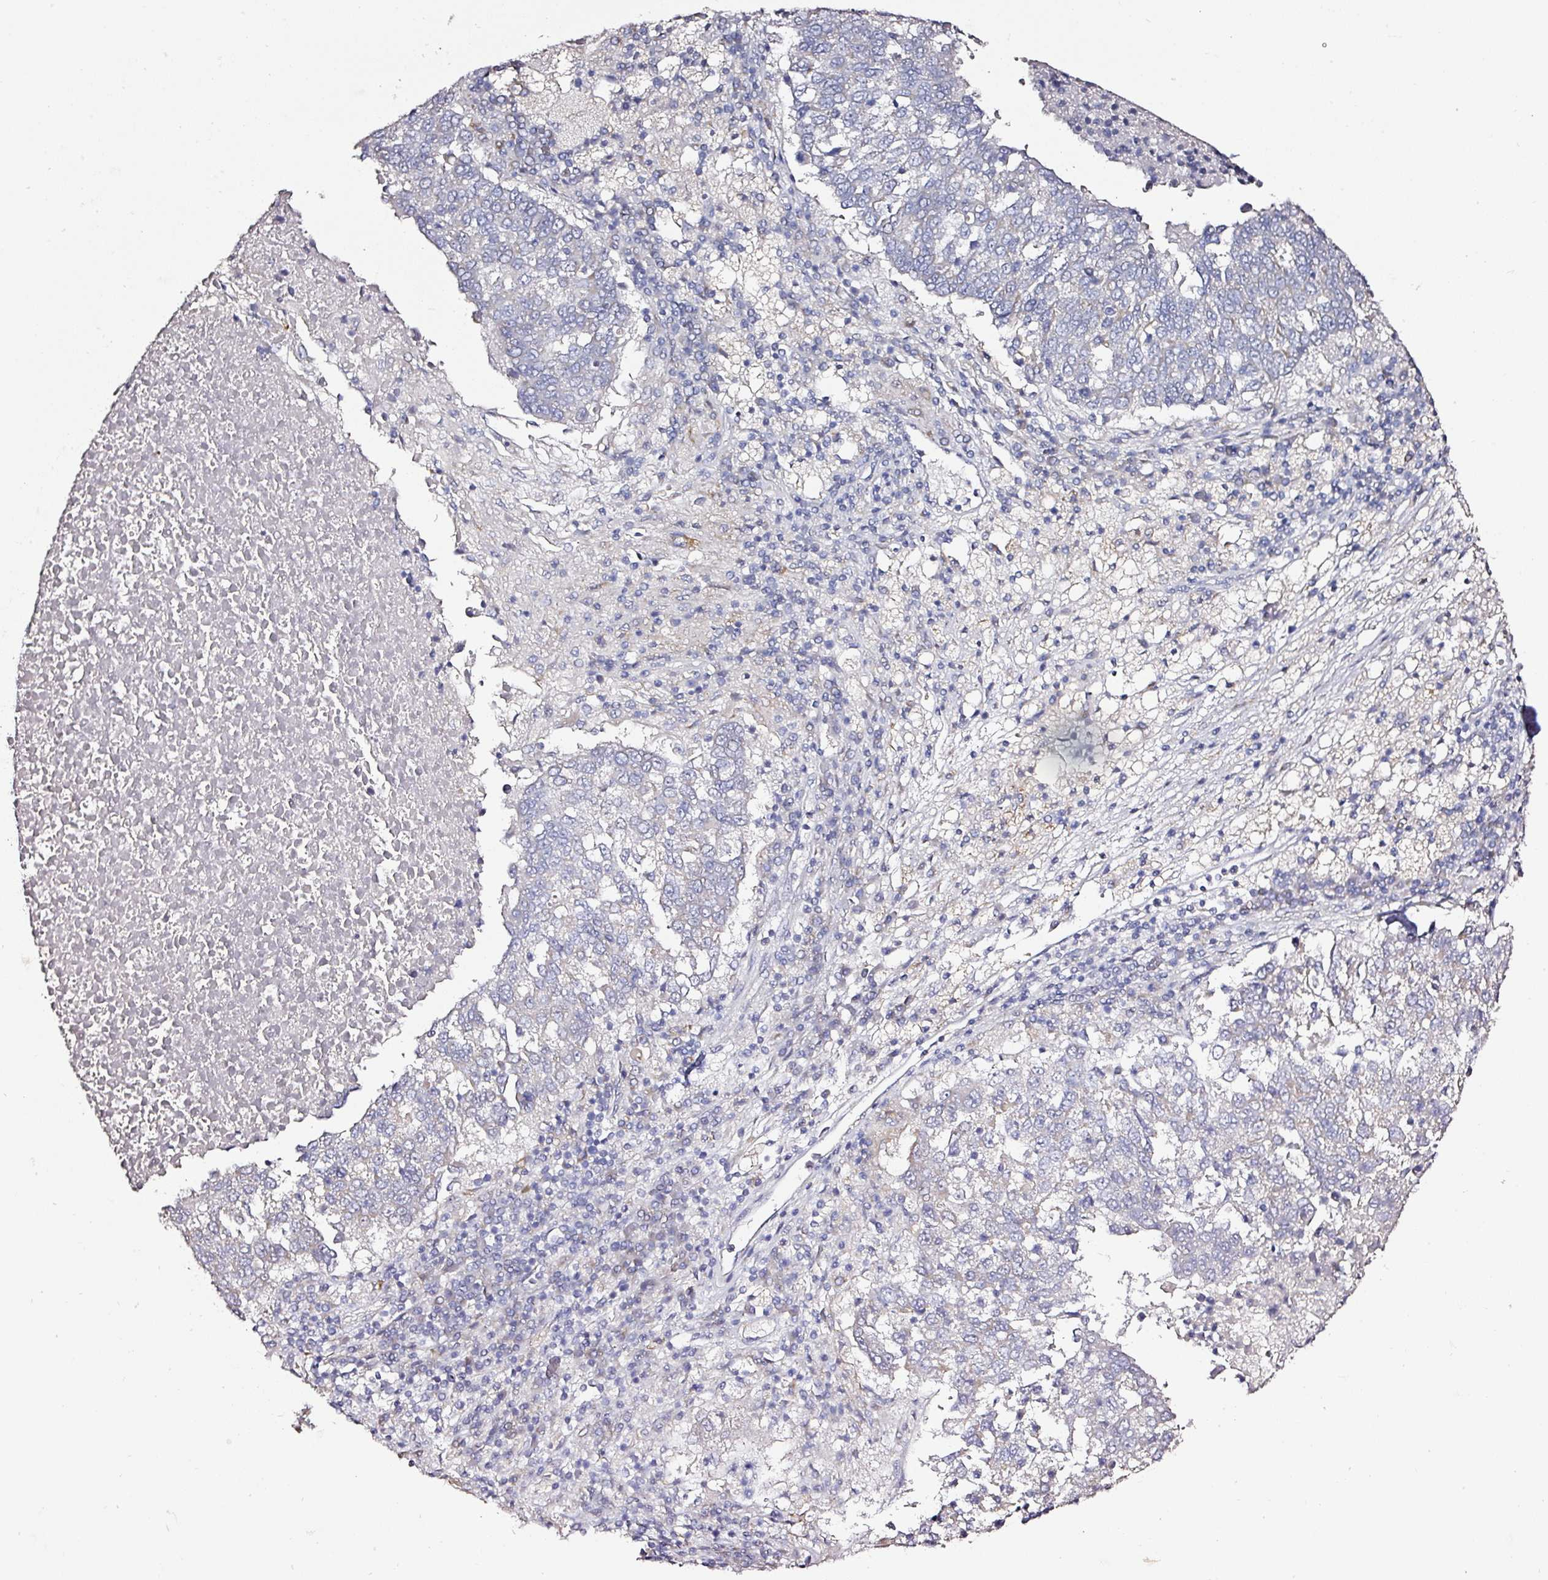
{"staining": {"intensity": "negative", "quantity": "none", "location": "none"}, "tissue": "lung cancer", "cell_type": "Tumor cells", "image_type": "cancer", "snomed": [{"axis": "morphology", "description": "Squamous cell carcinoma, NOS"}, {"axis": "topography", "description": "Lung"}], "caption": "IHC image of neoplastic tissue: human squamous cell carcinoma (lung) stained with DAB (3,3'-diaminobenzidine) exhibits no significant protein expression in tumor cells.", "gene": "CAP2", "patient": {"sex": "male", "age": 73}}